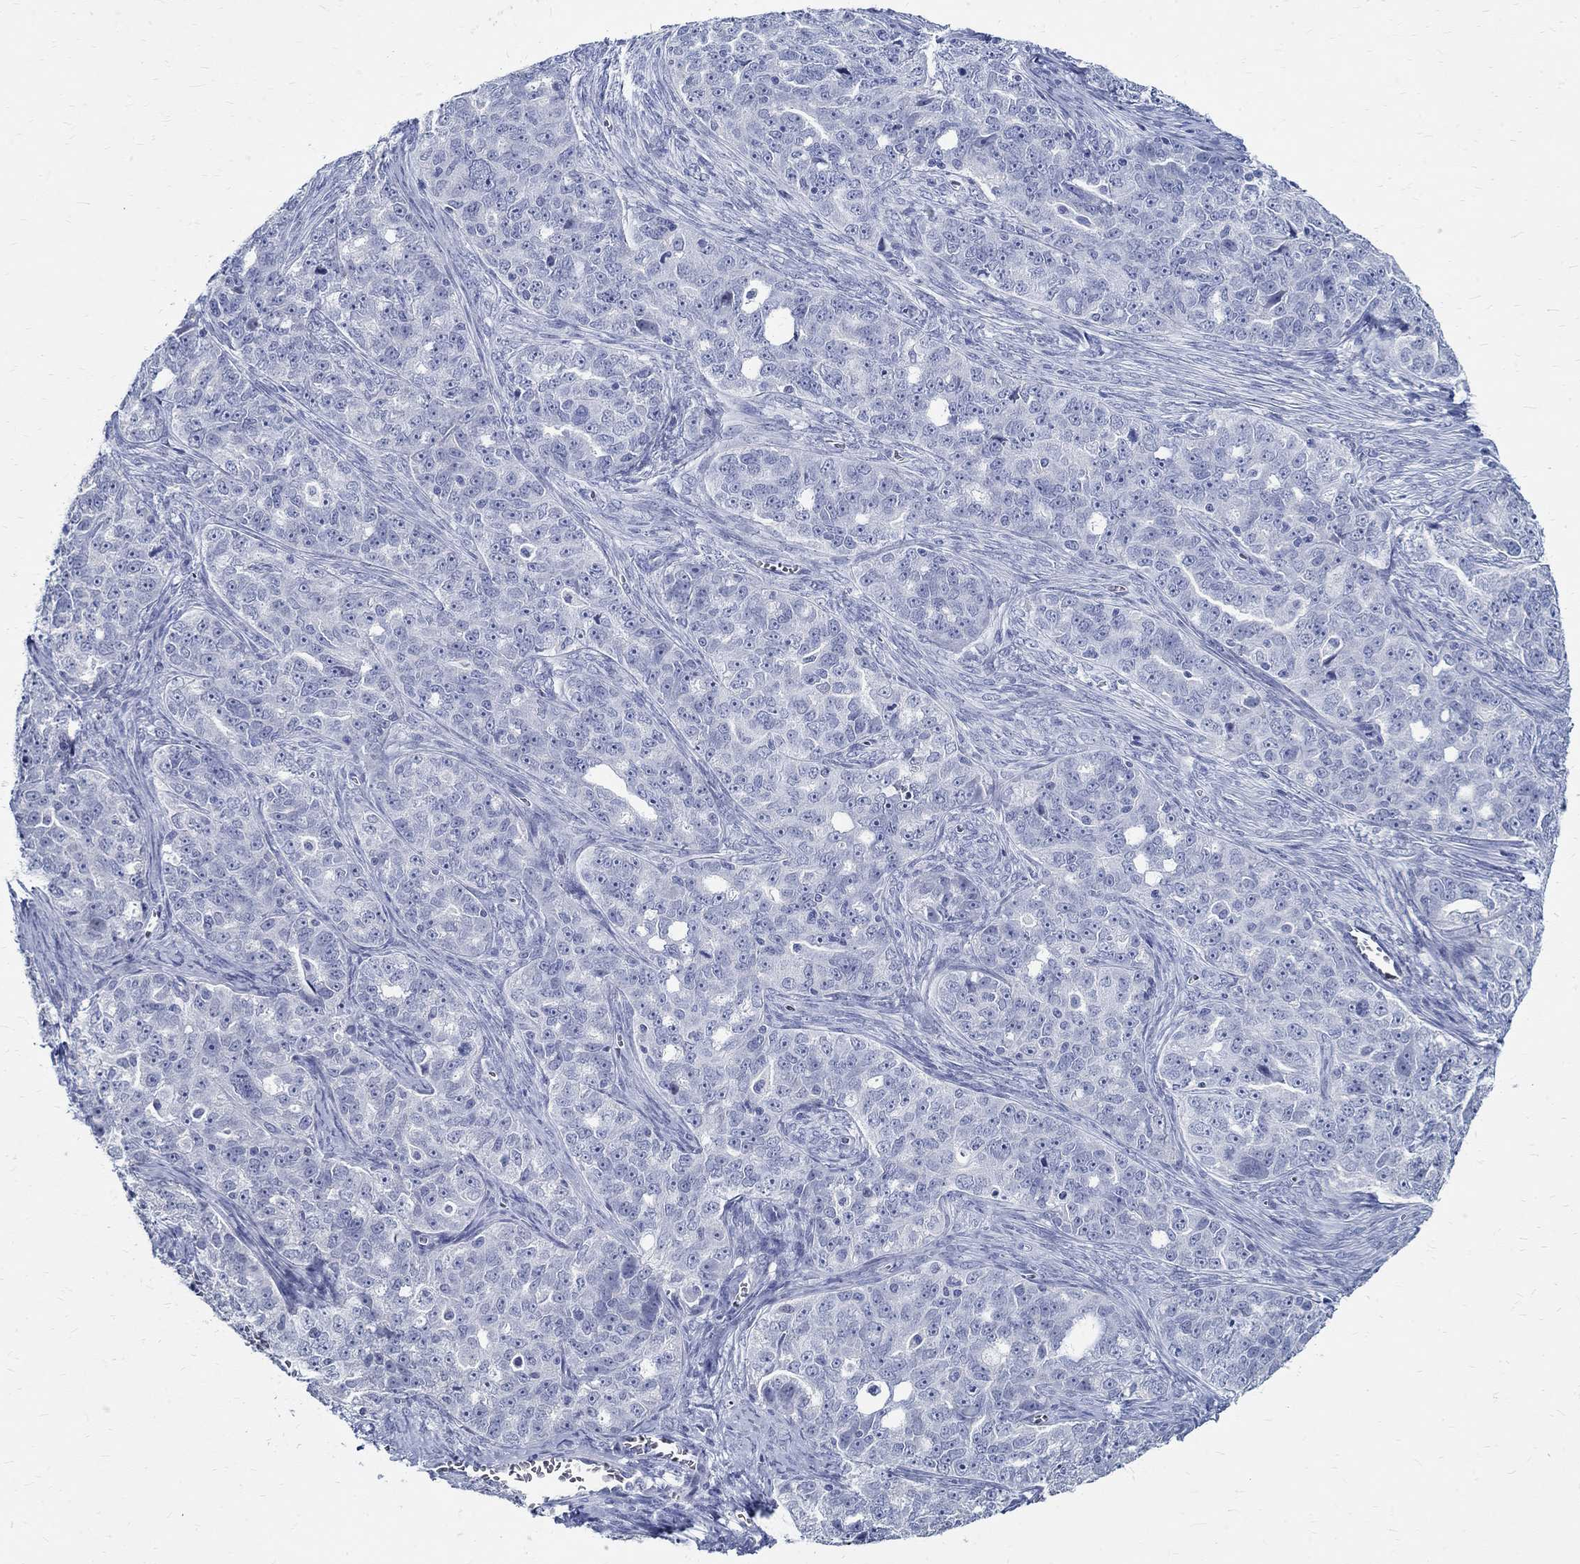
{"staining": {"intensity": "negative", "quantity": "none", "location": "none"}, "tissue": "ovarian cancer", "cell_type": "Tumor cells", "image_type": "cancer", "snomed": [{"axis": "morphology", "description": "Cystadenocarcinoma, serous, NOS"}, {"axis": "topography", "description": "Ovary"}], "caption": "High power microscopy image of an immunohistochemistry (IHC) histopathology image of serous cystadenocarcinoma (ovarian), revealing no significant expression in tumor cells.", "gene": "BSPRY", "patient": {"sex": "female", "age": 51}}